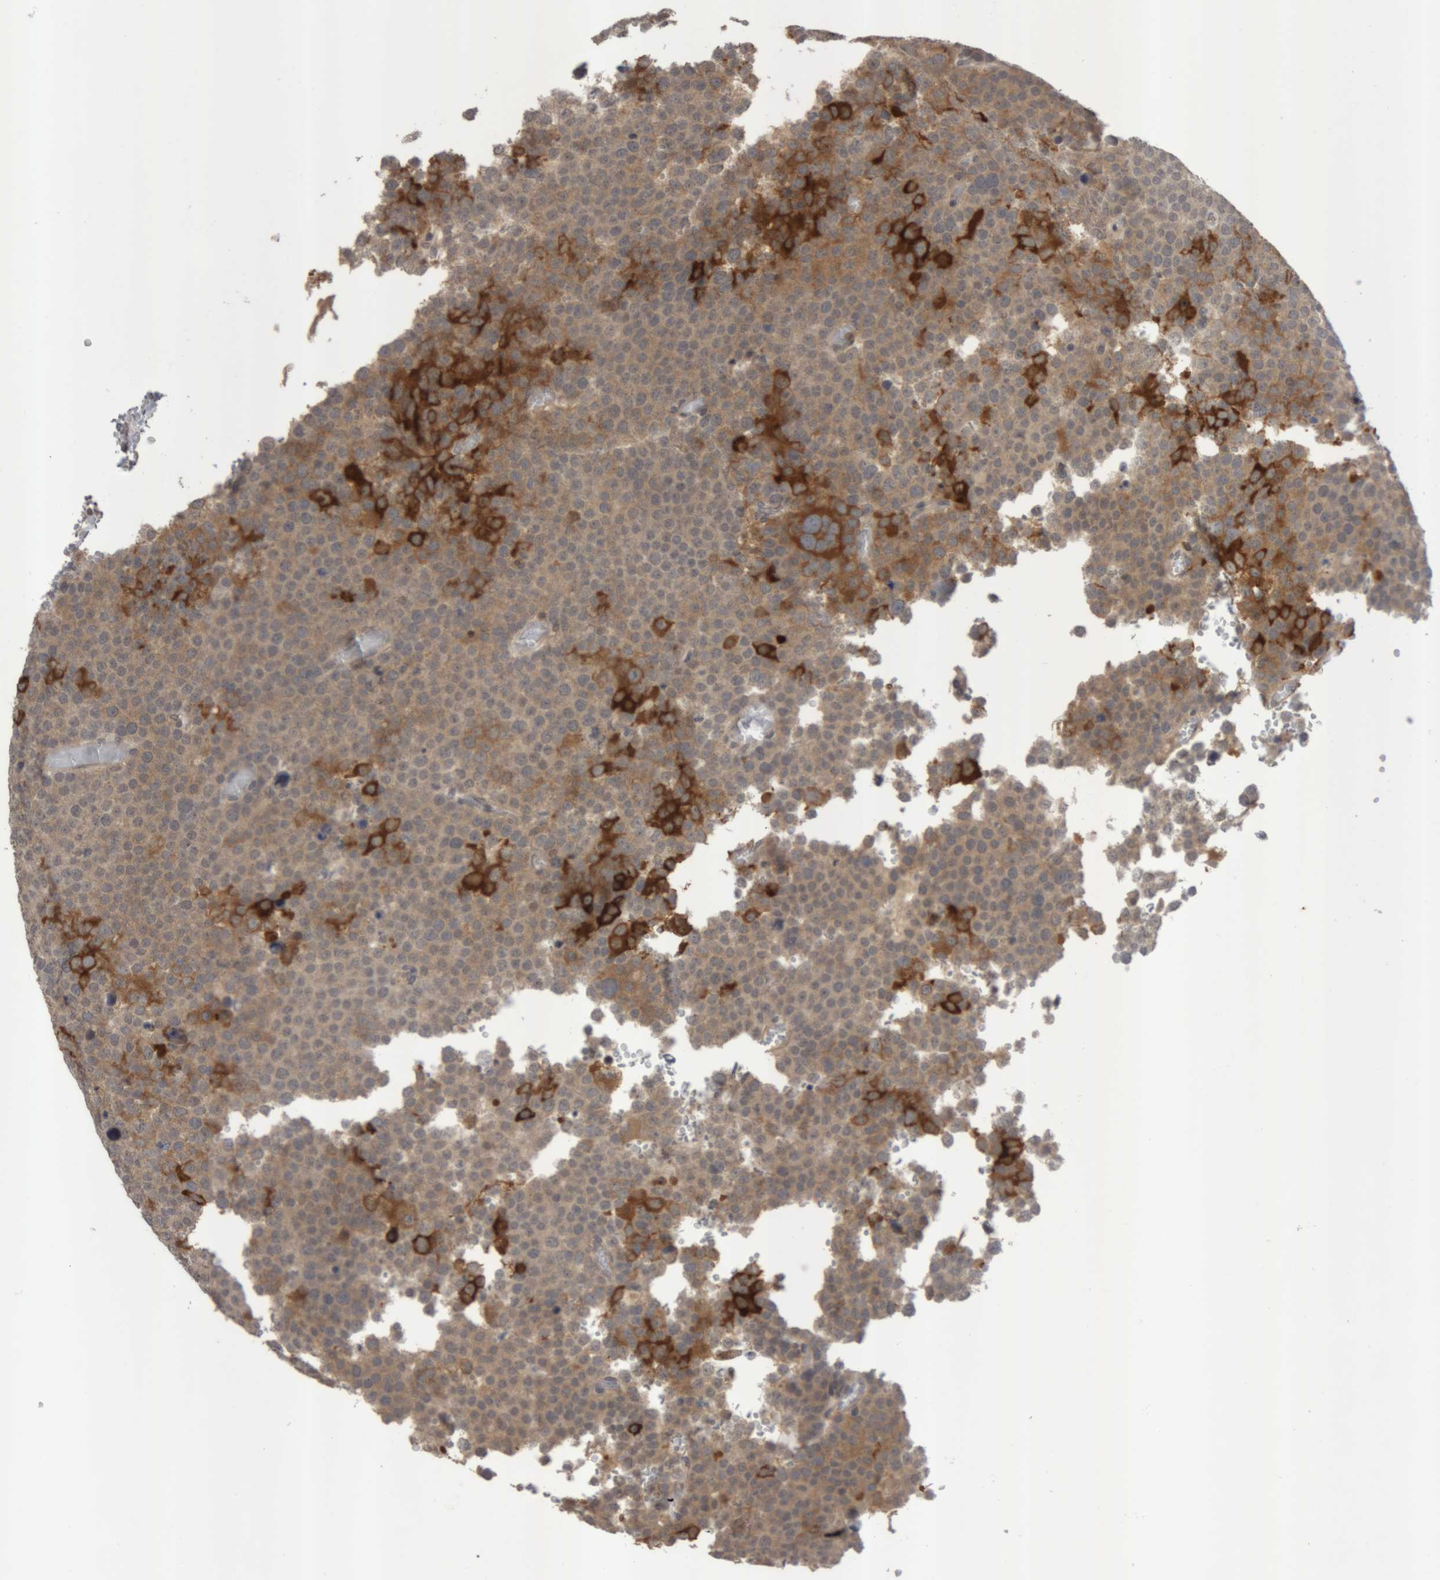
{"staining": {"intensity": "strong", "quantity": "<25%", "location": "cytoplasmic/membranous"}, "tissue": "testis cancer", "cell_type": "Tumor cells", "image_type": "cancer", "snomed": [{"axis": "morphology", "description": "Seminoma, NOS"}, {"axis": "topography", "description": "Testis"}], "caption": "Immunohistochemistry (DAB) staining of testis cancer (seminoma) exhibits strong cytoplasmic/membranous protein staining in about <25% of tumor cells. The protein of interest is stained brown, and the nuclei are stained in blue (DAB (3,3'-diaminobenzidine) IHC with brightfield microscopy, high magnification).", "gene": "NFATC2", "patient": {"sex": "male", "age": 71}}